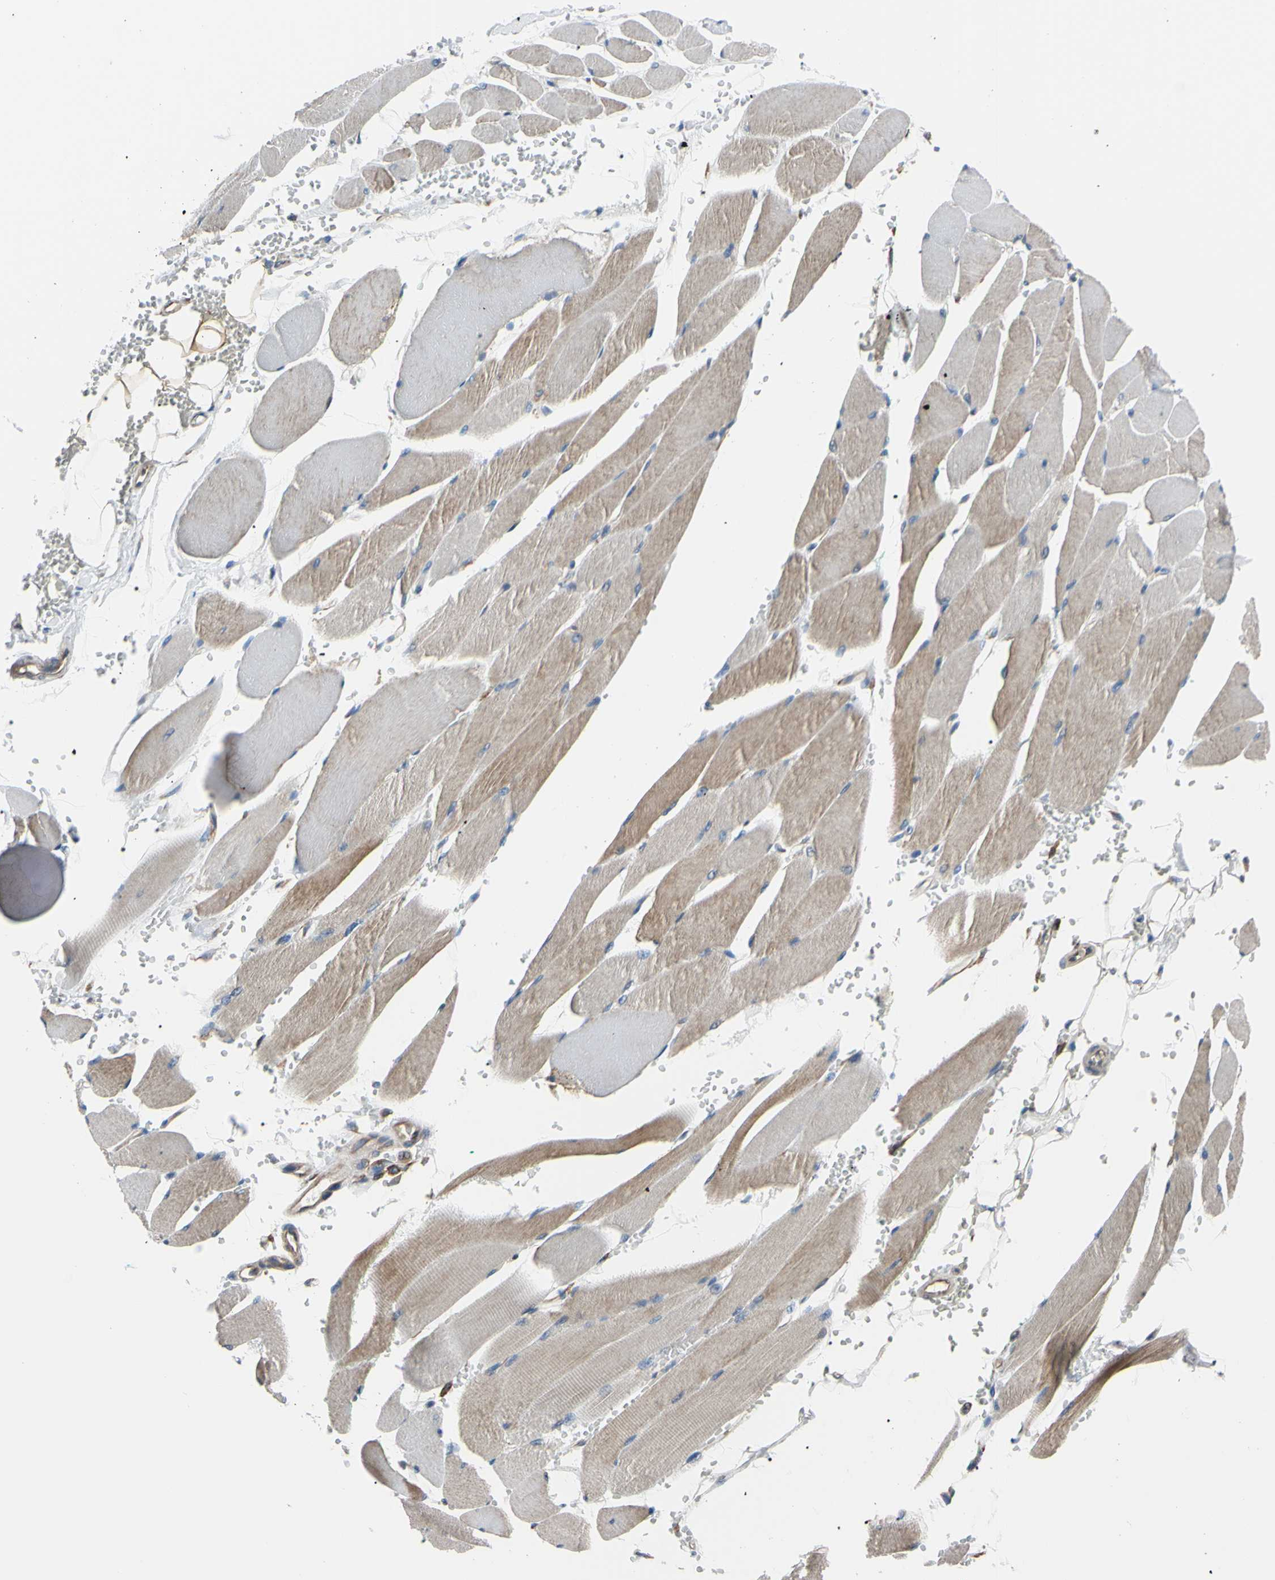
{"staining": {"intensity": "moderate", "quantity": ">75%", "location": "cytoplasmic/membranous"}, "tissue": "skeletal muscle", "cell_type": "Myocytes", "image_type": "normal", "snomed": [{"axis": "morphology", "description": "Normal tissue, NOS"}, {"axis": "topography", "description": "Skeletal muscle"}, {"axis": "topography", "description": "Oral tissue"}, {"axis": "topography", "description": "Peripheral nerve tissue"}], "caption": "Brown immunohistochemical staining in unremarkable skeletal muscle shows moderate cytoplasmic/membranous staining in about >75% of myocytes.", "gene": "BMF", "patient": {"sex": "female", "age": 84}}